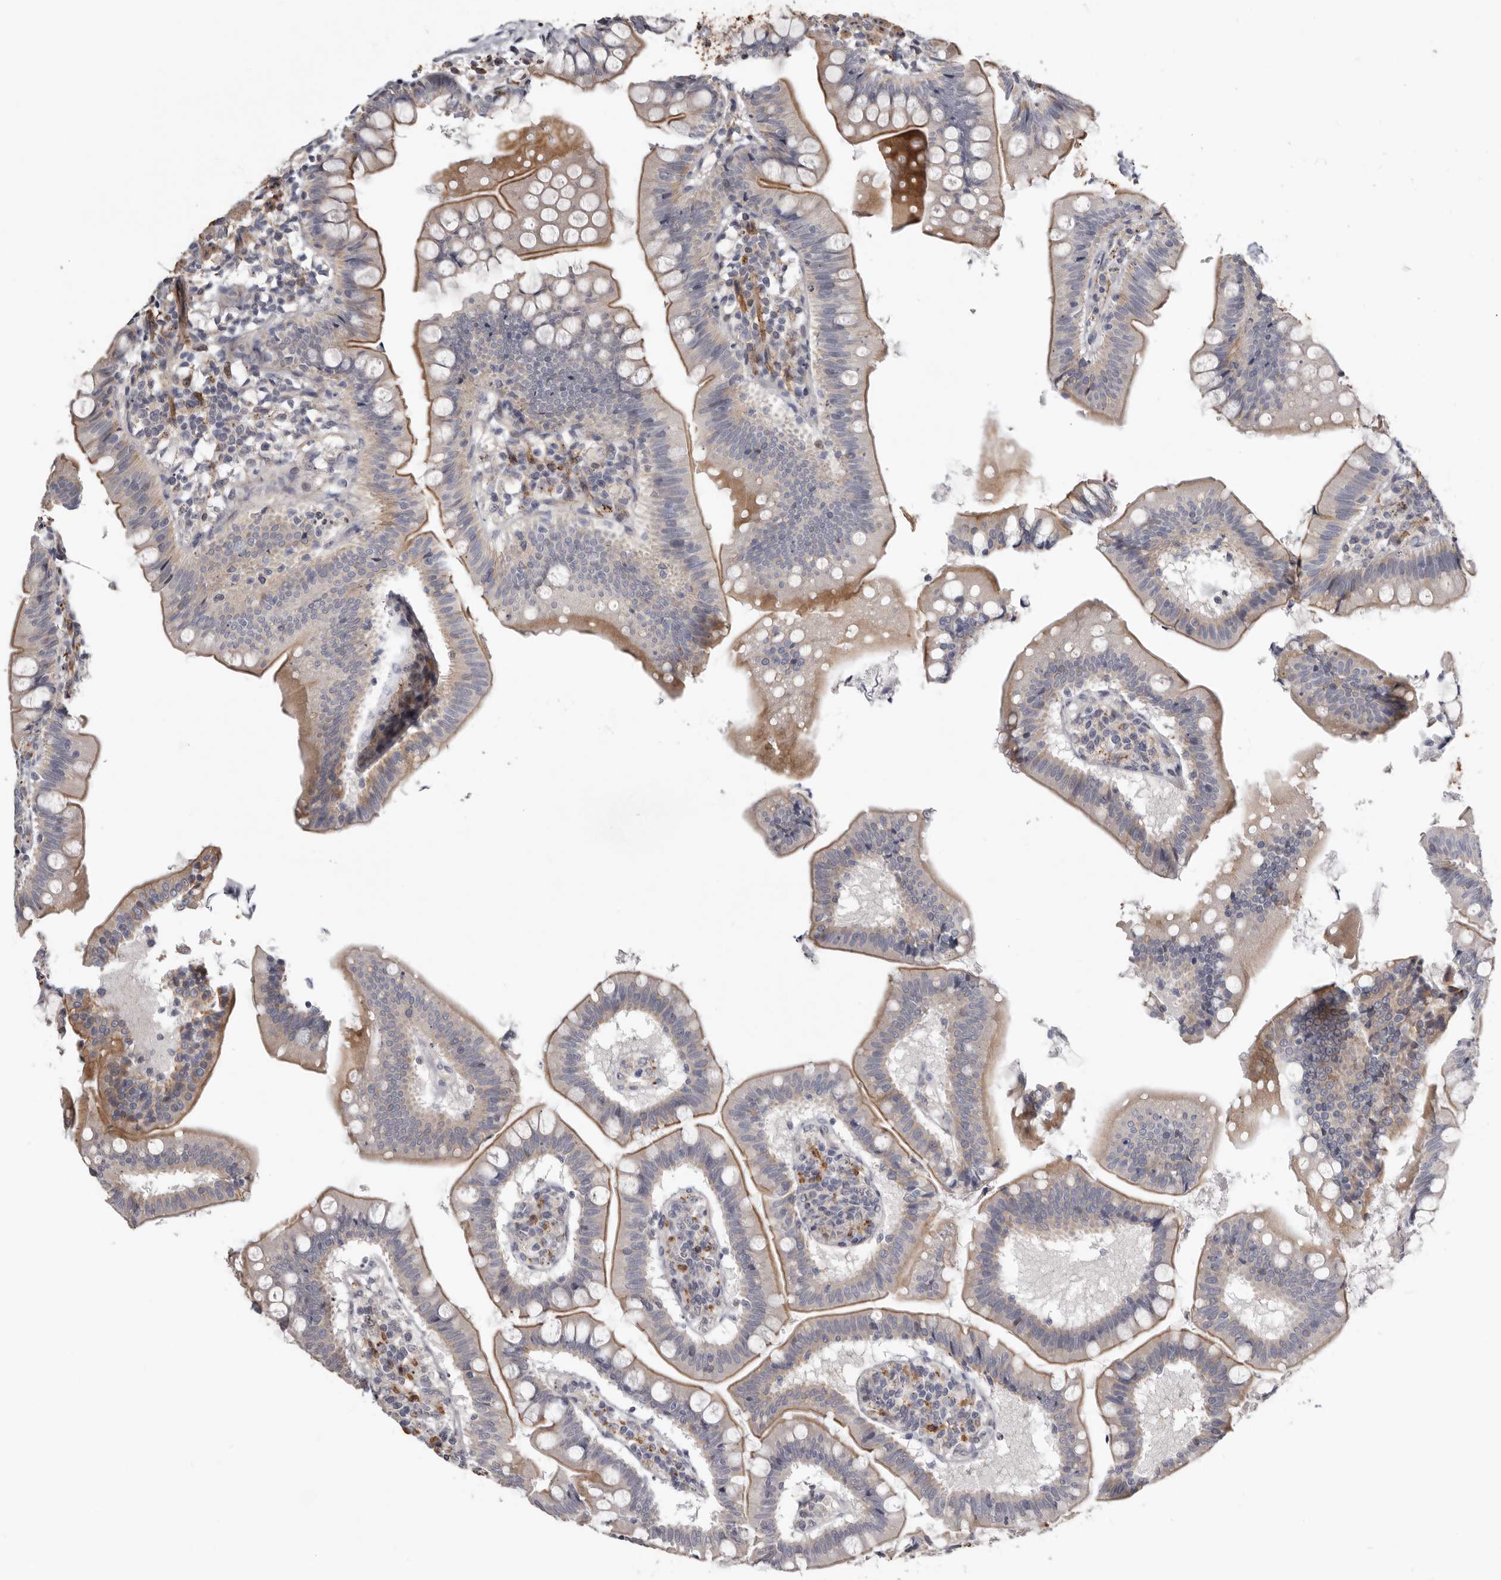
{"staining": {"intensity": "moderate", "quantity": ">75%", "location": "cytoplasmic/membranous"}, "tissue": "small intestine", "cell_type": "Glandular cells", "image_type": "normal", "snomed": [{"axis": "morphology", "description": "Normal tissue, NOS"}, {"axis": "topography", "description": "Small intestine"}], "caption": "DAB (3,3'-diaminobenzidine) immunohistochemical staining of unremarkable human small intestine displays moderate cytoplasmic/membranous protein staining in approximately >75% of glandular cells.", "gene": "CDCA8", "patient": {"sex": "male", "age": 7}}